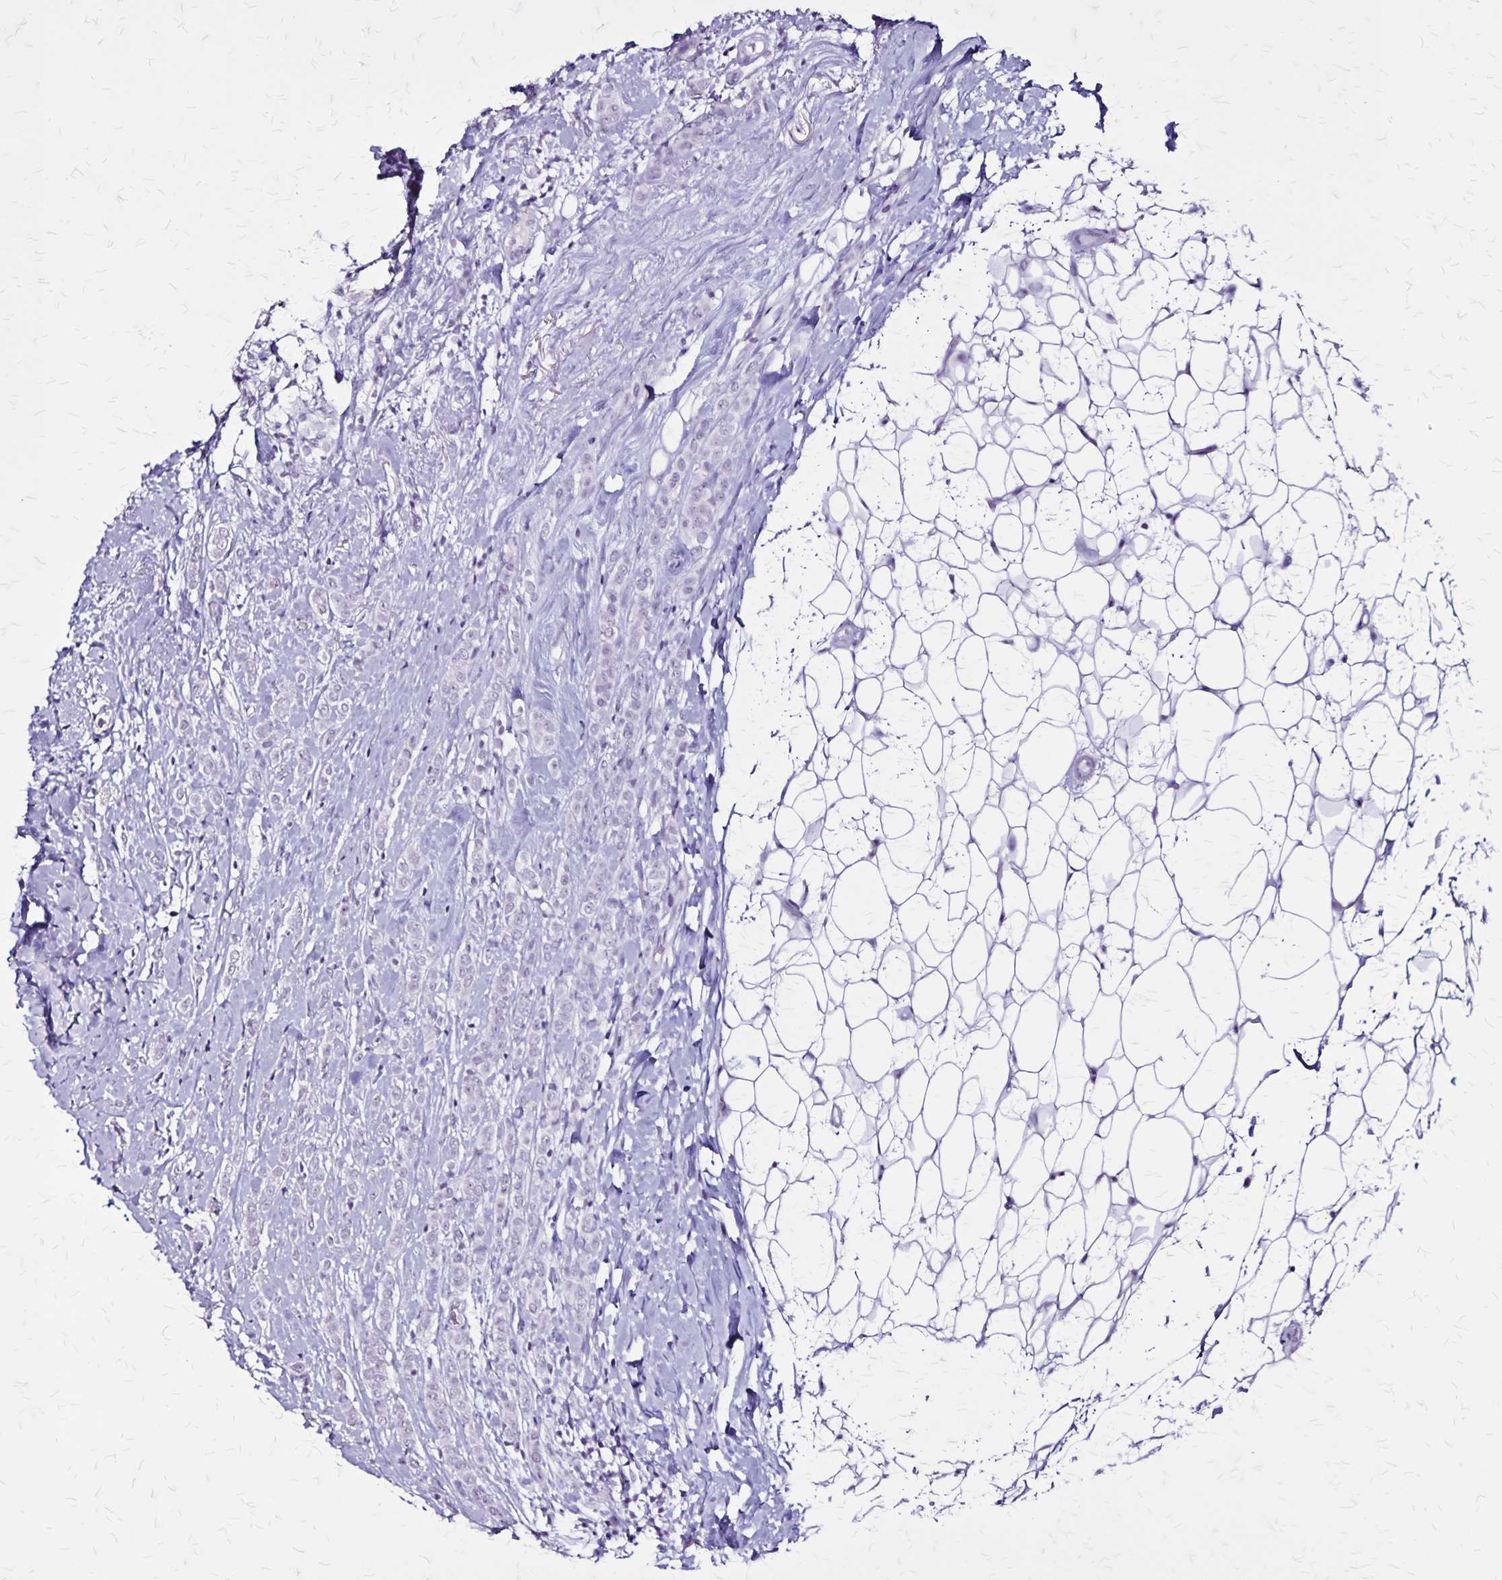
{"staining": {"intensity": "negative", "quantity": "none", "location": "none"}, "tissue": "breast cancer", "cell_type": "Tumor cells", "image_type": "cancer", "snomed": [{"axis": "morphology", "description": "Lobular carcinoma"}, {"axis": "topography", "description": "Breast"}], "caption": "Breast lobular carcinoma stained for a protein using immunohistochemistry (IHC) demonstrates no expression tumor cells.", "gene": "KRT2", "patient": {"sex": "female", "age": 49}}